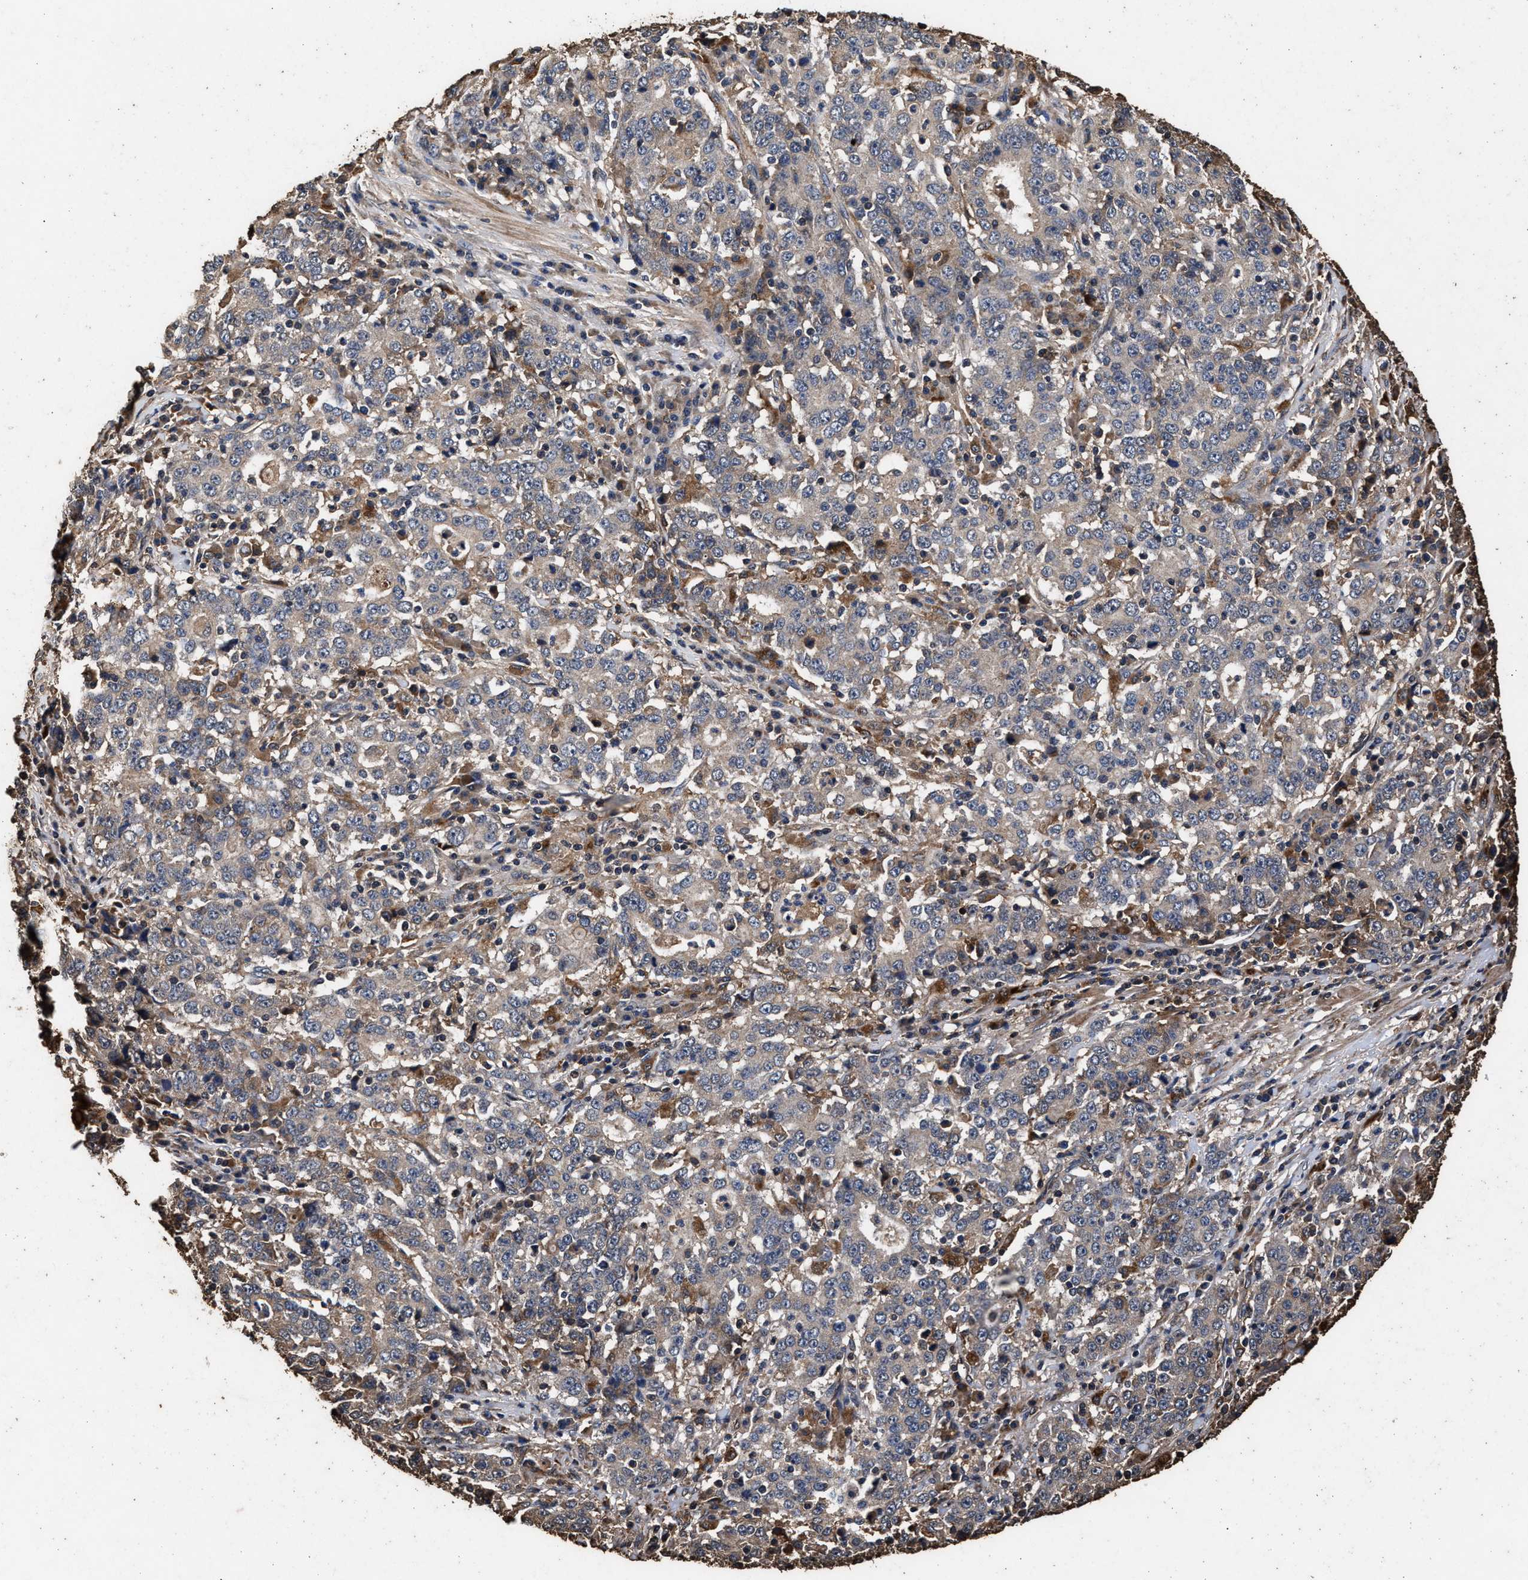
{"staining": {"intensity": "negative", "quantity": "none", "location": "none"}, "tissue": "stomach cancer", "cell_type": "Tumor cells", "image_type": "cancer", "snomed": [{"axis": "morphology", "description": "Adenocarcinoma, NOS"}, {"axis": "topography", "description": "Stomach"}], "caption": "DAB immunohistochemical staining of human stomach cancer reveals no significant expression in tumor cells. The staining is performed using DAB (3,3'-diaminobenzidine) brown chromogen with nuclei counter-stained in using hematoxylin.", "gene": "KYAT1", "patient": {"sex": "male", "age": 59}}